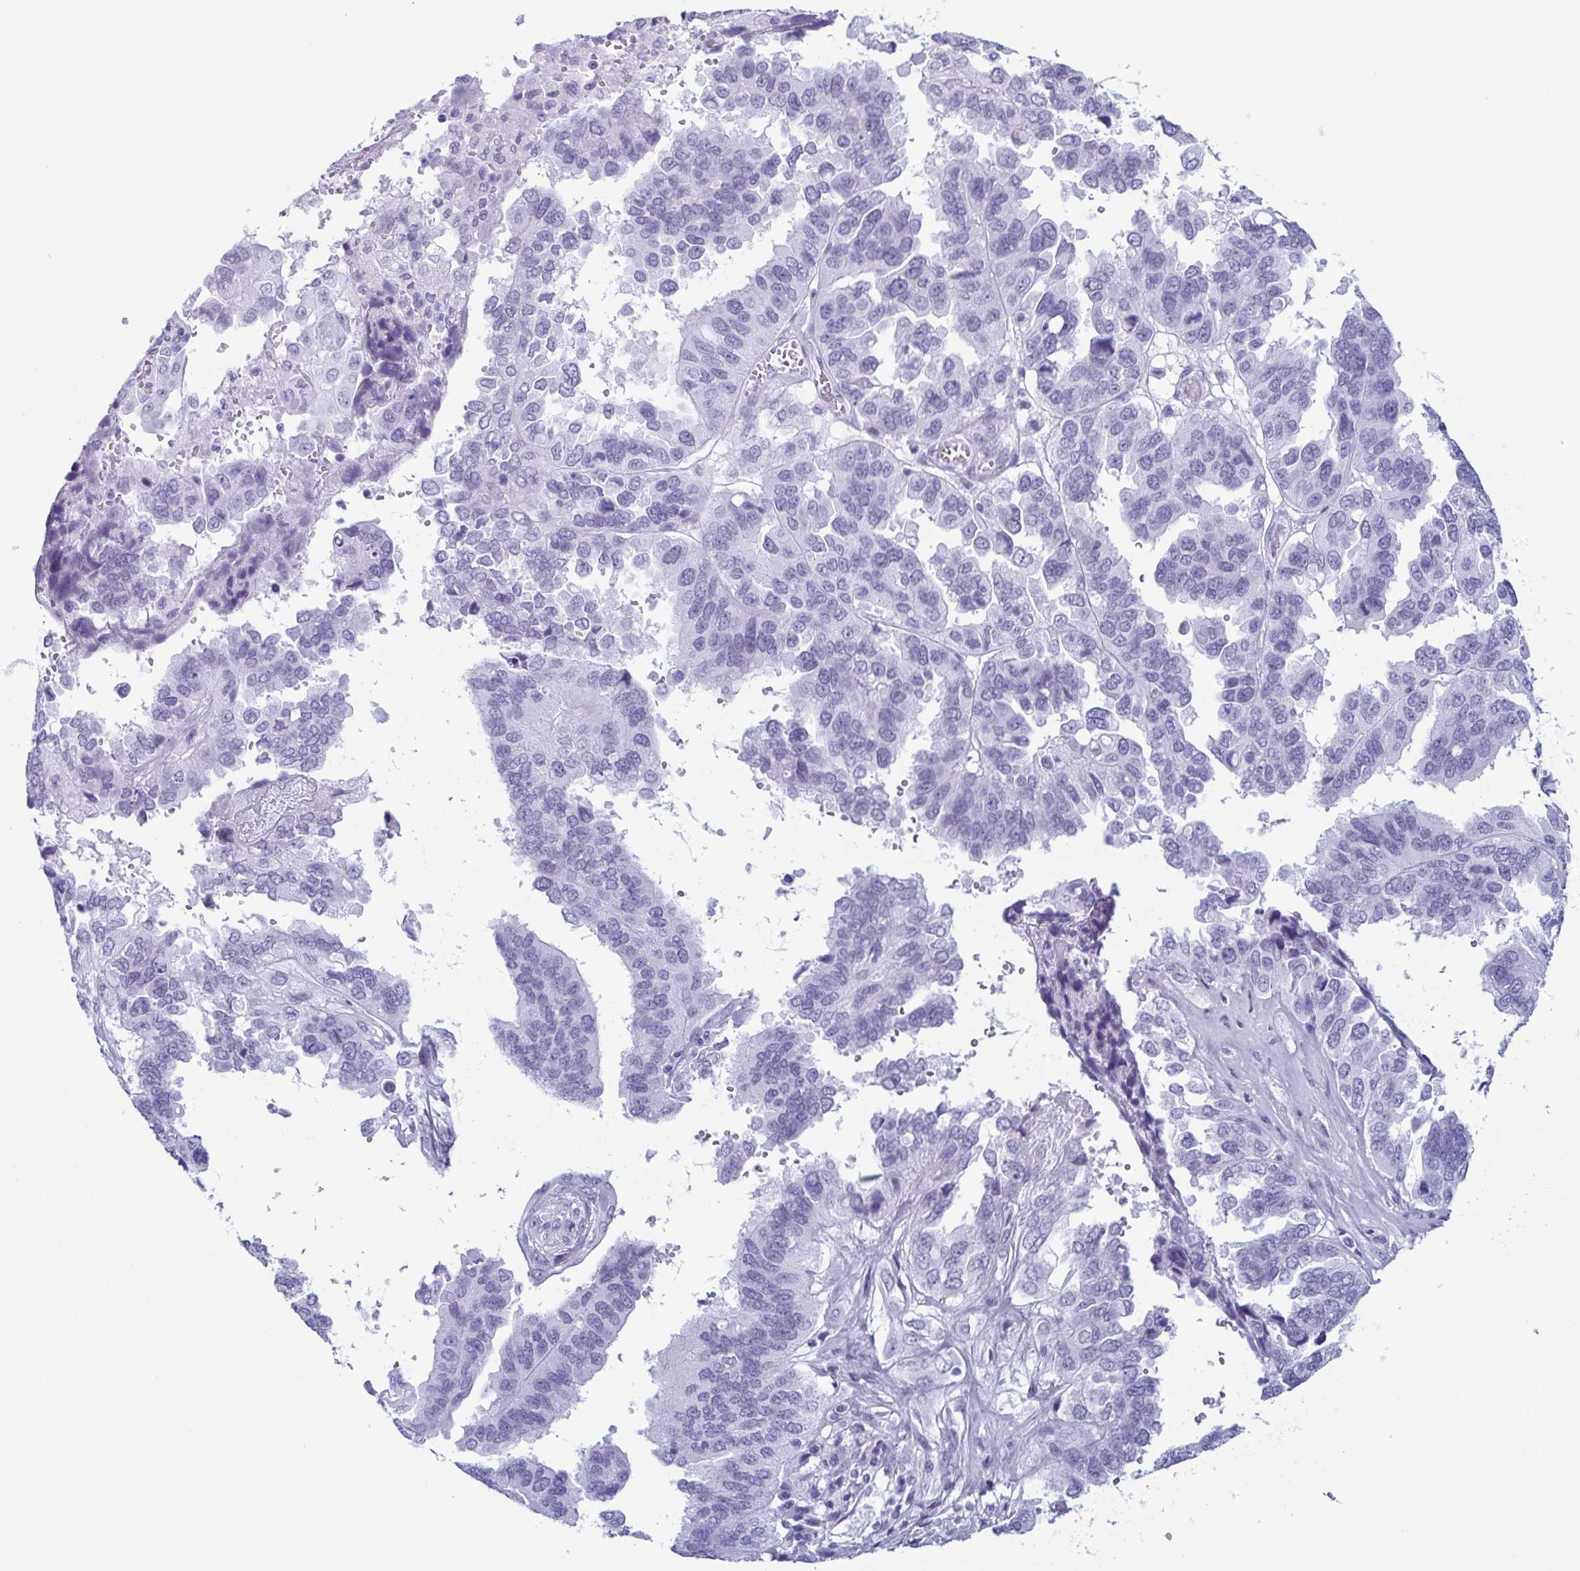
{"staining": {"intensity": "negative", "quantity": "none", "location": "none"}, "tissue": "ovarian cancer", "cell_type": "Tumor cells", "image_type": "cancer", "snomed": [{"axis": "morphology", "description": "Cystadenocarcinoma, serous, NOS"}, {"axis": "topography", "description": "Ovary"}], "caption": "This is an IHC micrograph of ovarian cancer (serous cystadenocarcinoma). There is no staining in tumor cells.", "gene": "ENKUR", "patient": {"sex": "female", "age": 79}}